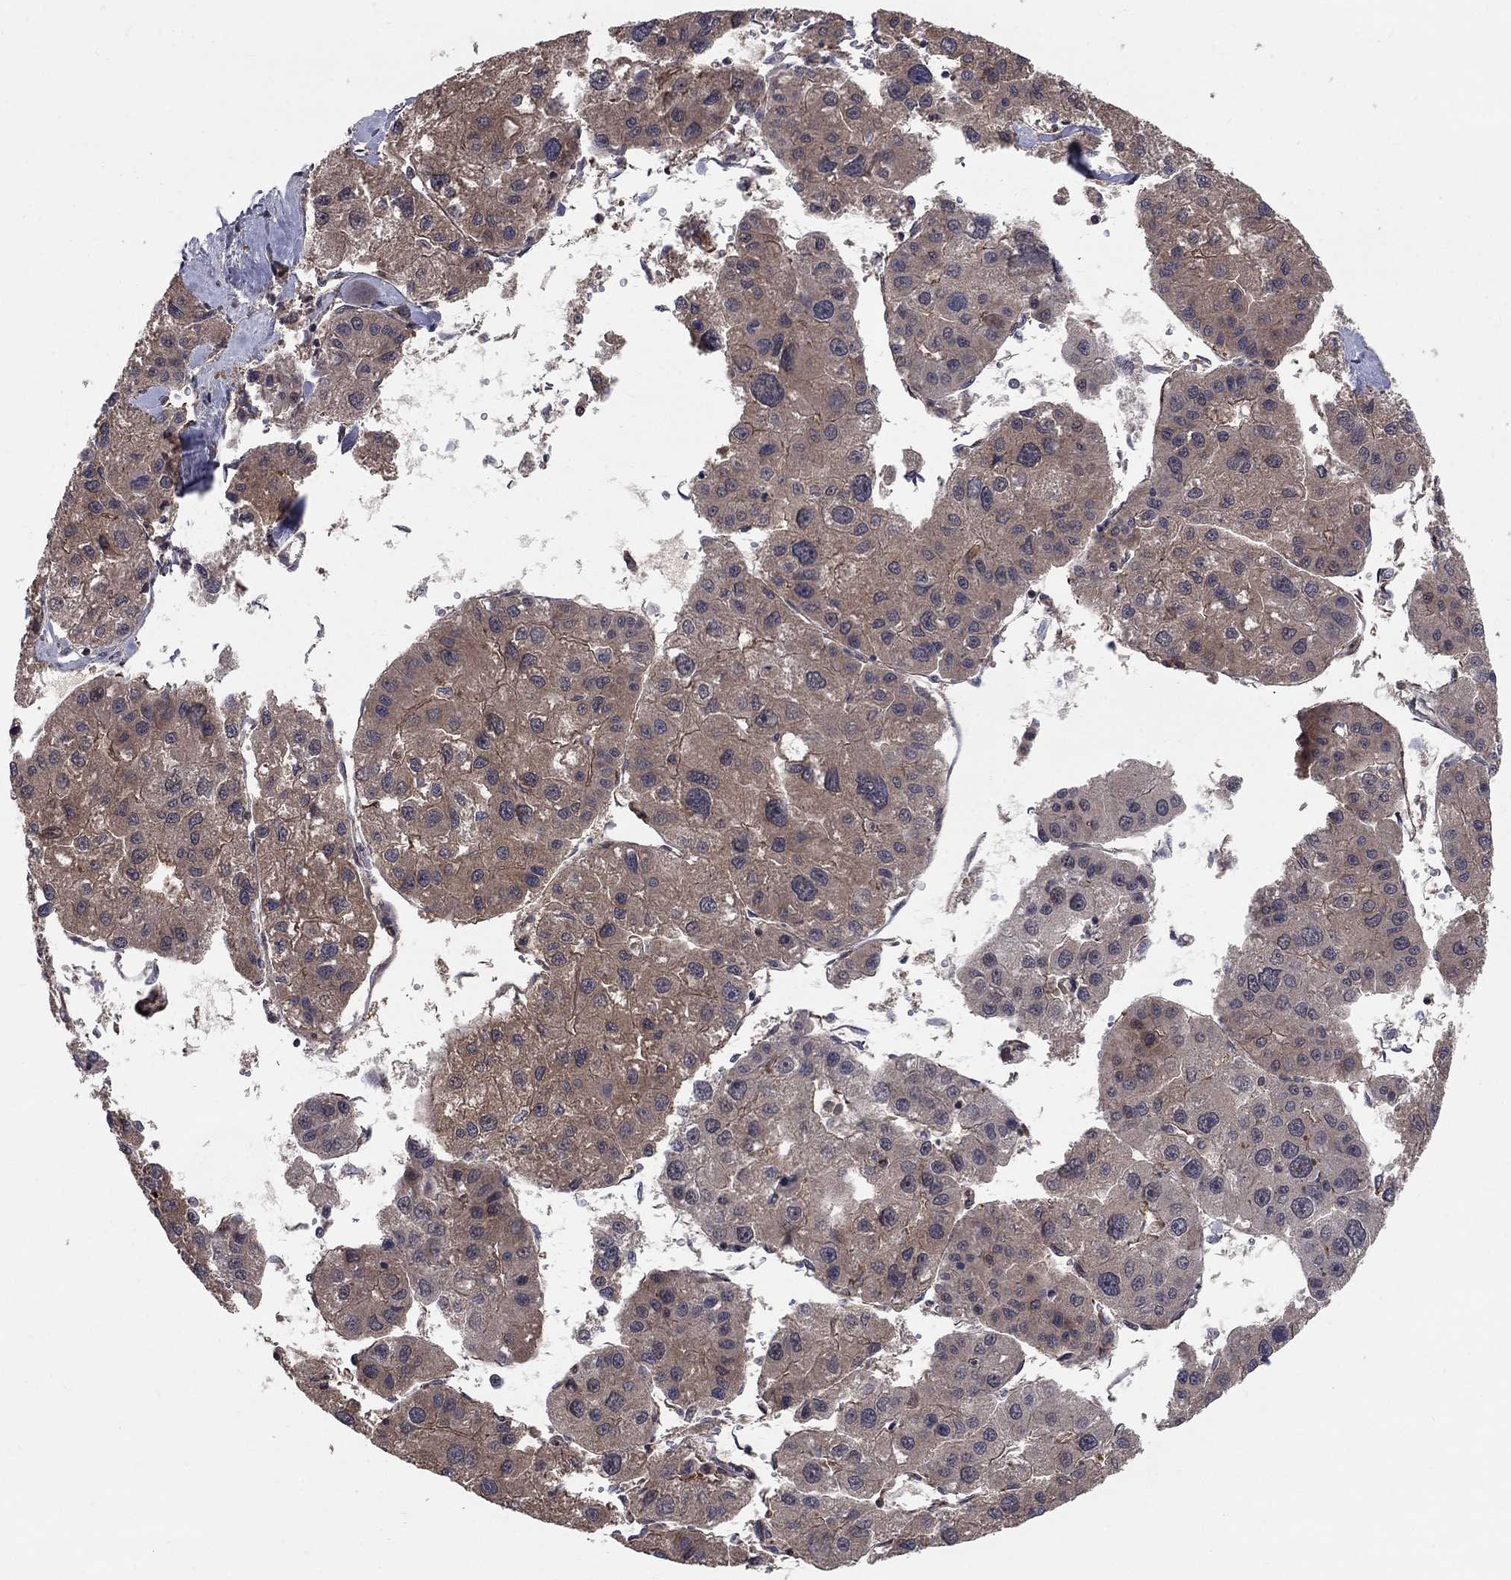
{"staining": {"intensity": "weak", "quantity": "25%-75%", "location": "cytoplasmic/membranous"}, "tissue": "liver cancer", "cell_type": "Tumor cells", "image_type": "cancer", "snomed": [{"axis": "morphology", "description": "Carcinoma, Hepatocellular, NOS"}, {"axis": "topography", "description": "Liver"}], "caption": "Hepatocellular carcinoma (liver) tissue shows weak cytoplasmic/membranous staining in approximately 25%-75% of tumor cells", "gene": "MSRA", "patient": {"sex": "male", "age": 73}}